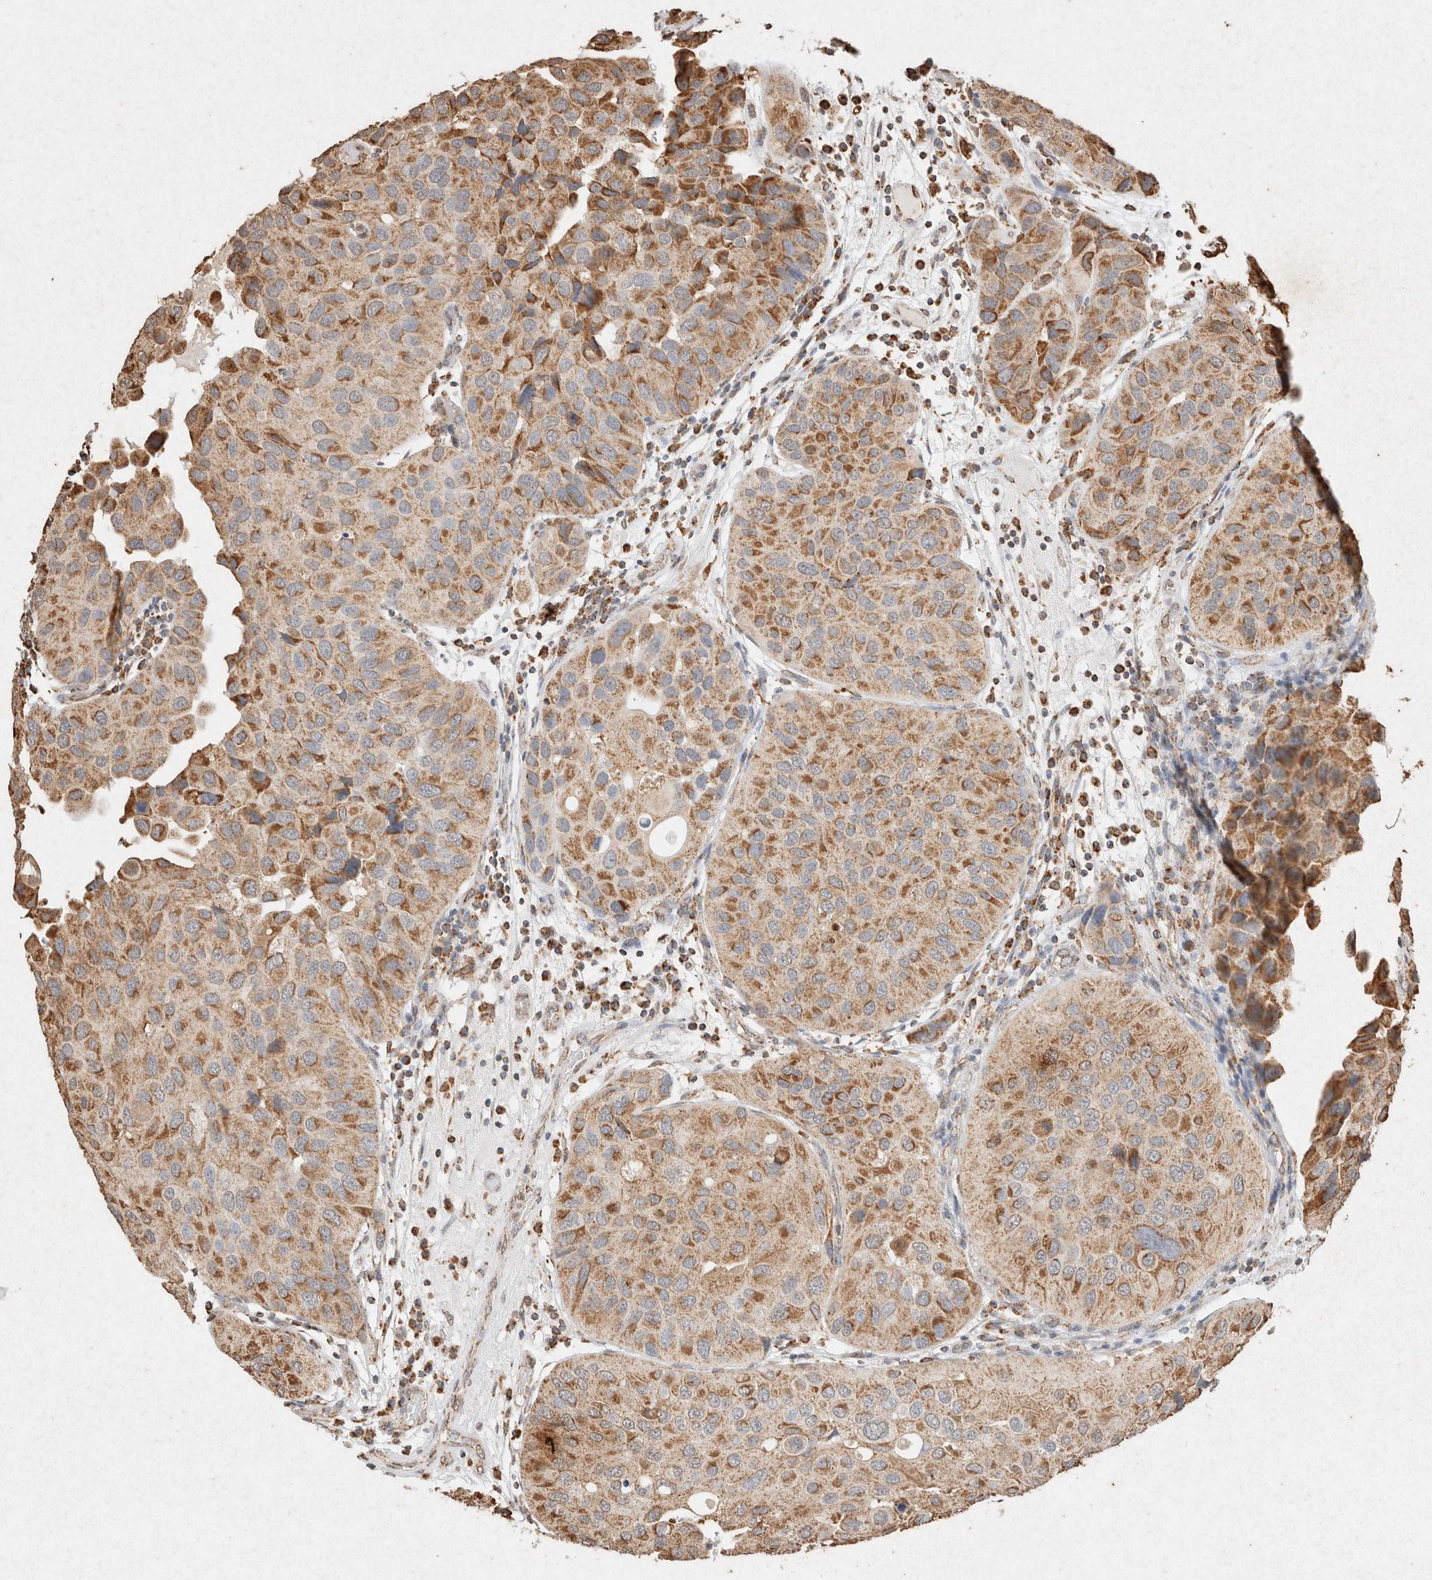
{"staining": {"intensity": "moderate", "quantity": ">75%", "location": "cytoplasmic/membranous"}, "tissue": "urothelial cancer", "cell_type": "Tumor cells", "image_type": "cancer", "snomed": [{"axis": "morphology", "description": "Urothelial carcinoma, High grade"}, {"axis": "topography", "description": "Urinary bladder"}], "caption": "The micrograph demonstrates immunohistochemical staining of urothelial cancer. There is moderate cytoplasmic/membranous staining is identified in about >75% of tumor cells.", "gene": "SDC2", "patient": {"sex": "female", "age": 64}}